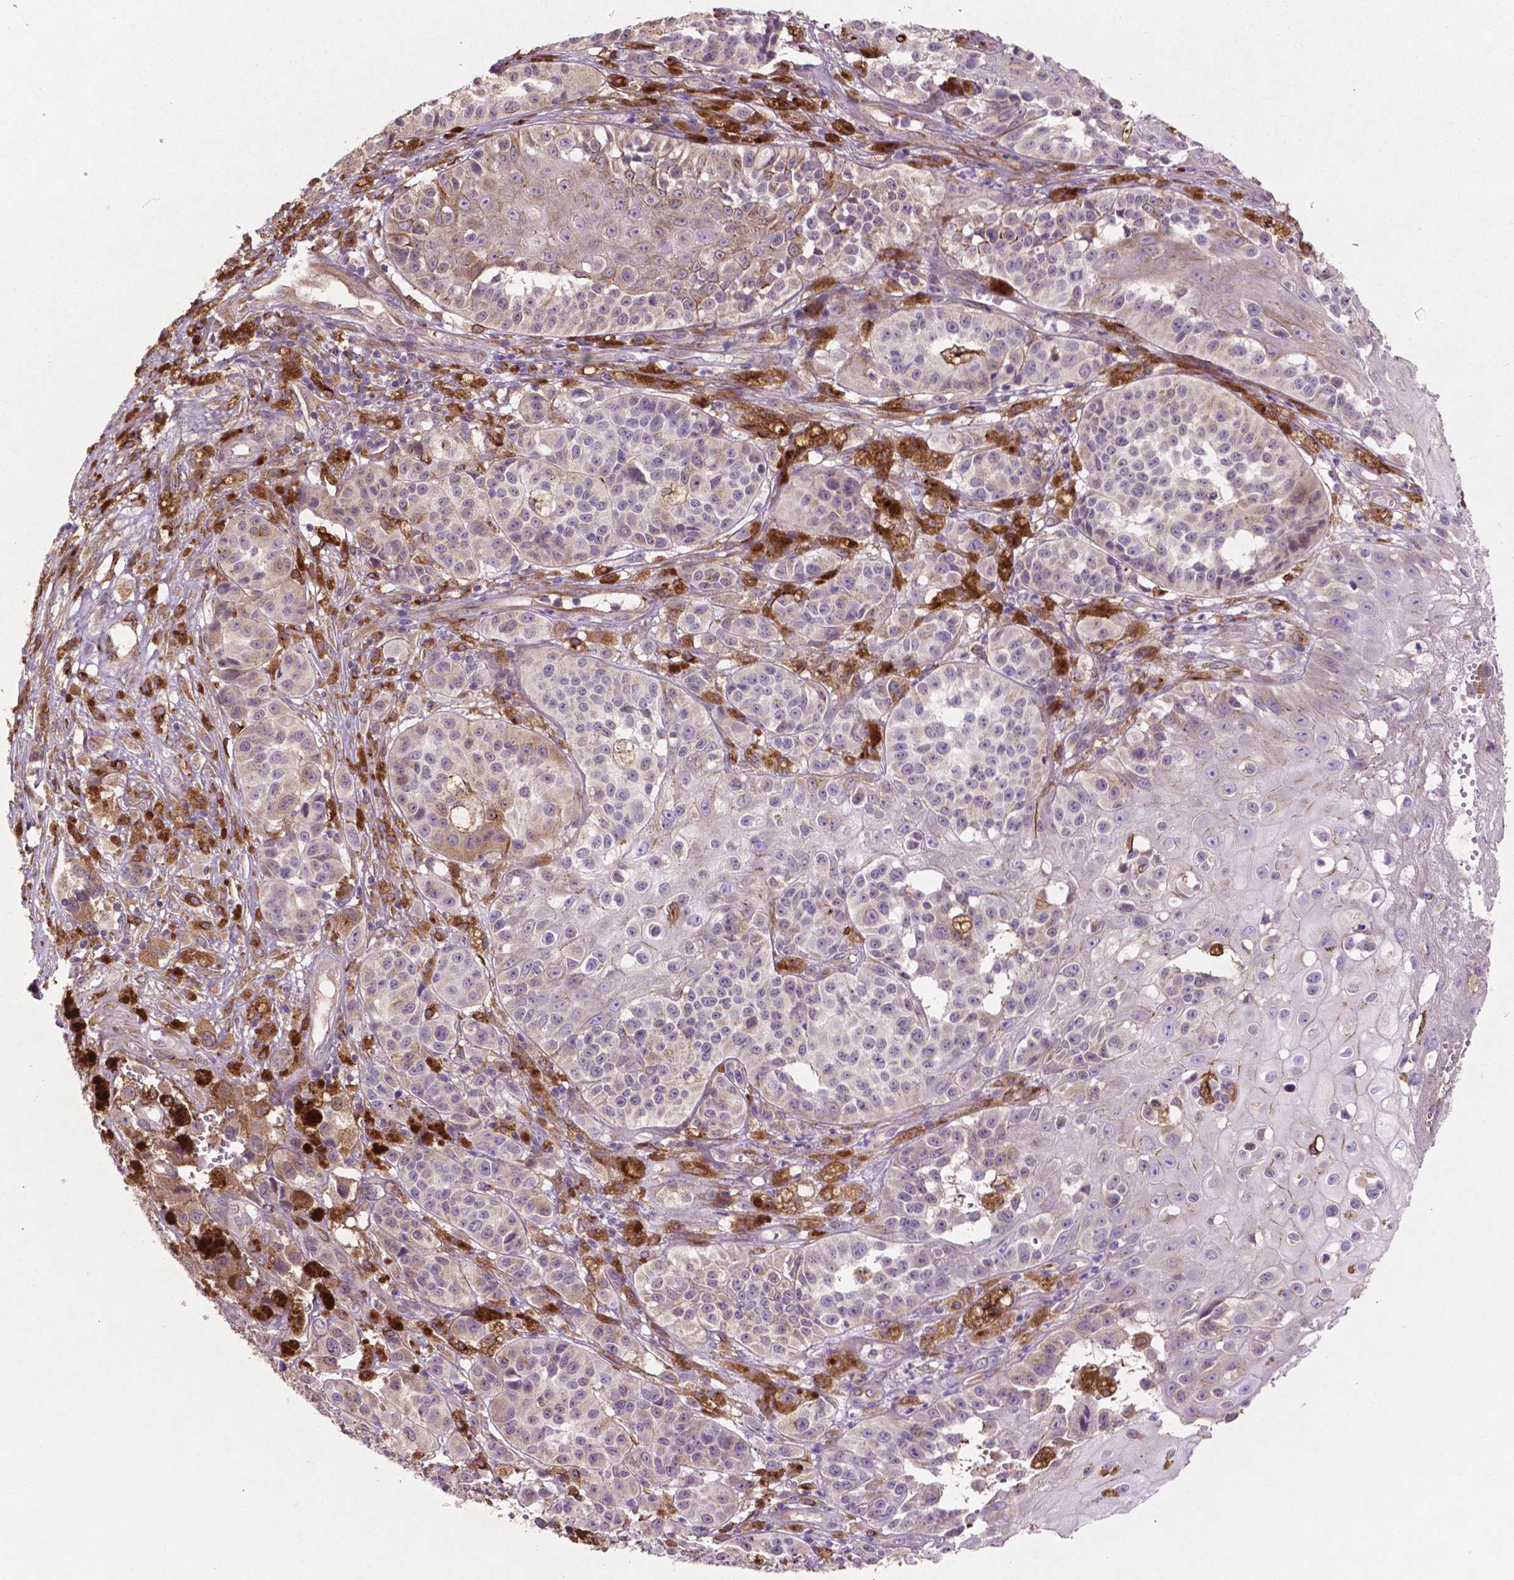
{"staining": {"intensity": "negative", "quantity": "none", "location": "none"}, "tissue": "melanoma", "cell_type": "Tumor cells", "image_type": "cancer", "snomed": [{"axis": "morphology", "description": "Malignant melanoma, NOS"}, {"axis": "topography", "description": "Skin"}], "caption": "The IHC image has no significant expression in tumor cells of melanoma tissue.", "gene": "MBTPS1", "patient": {"sex": "female", "age": 58}}